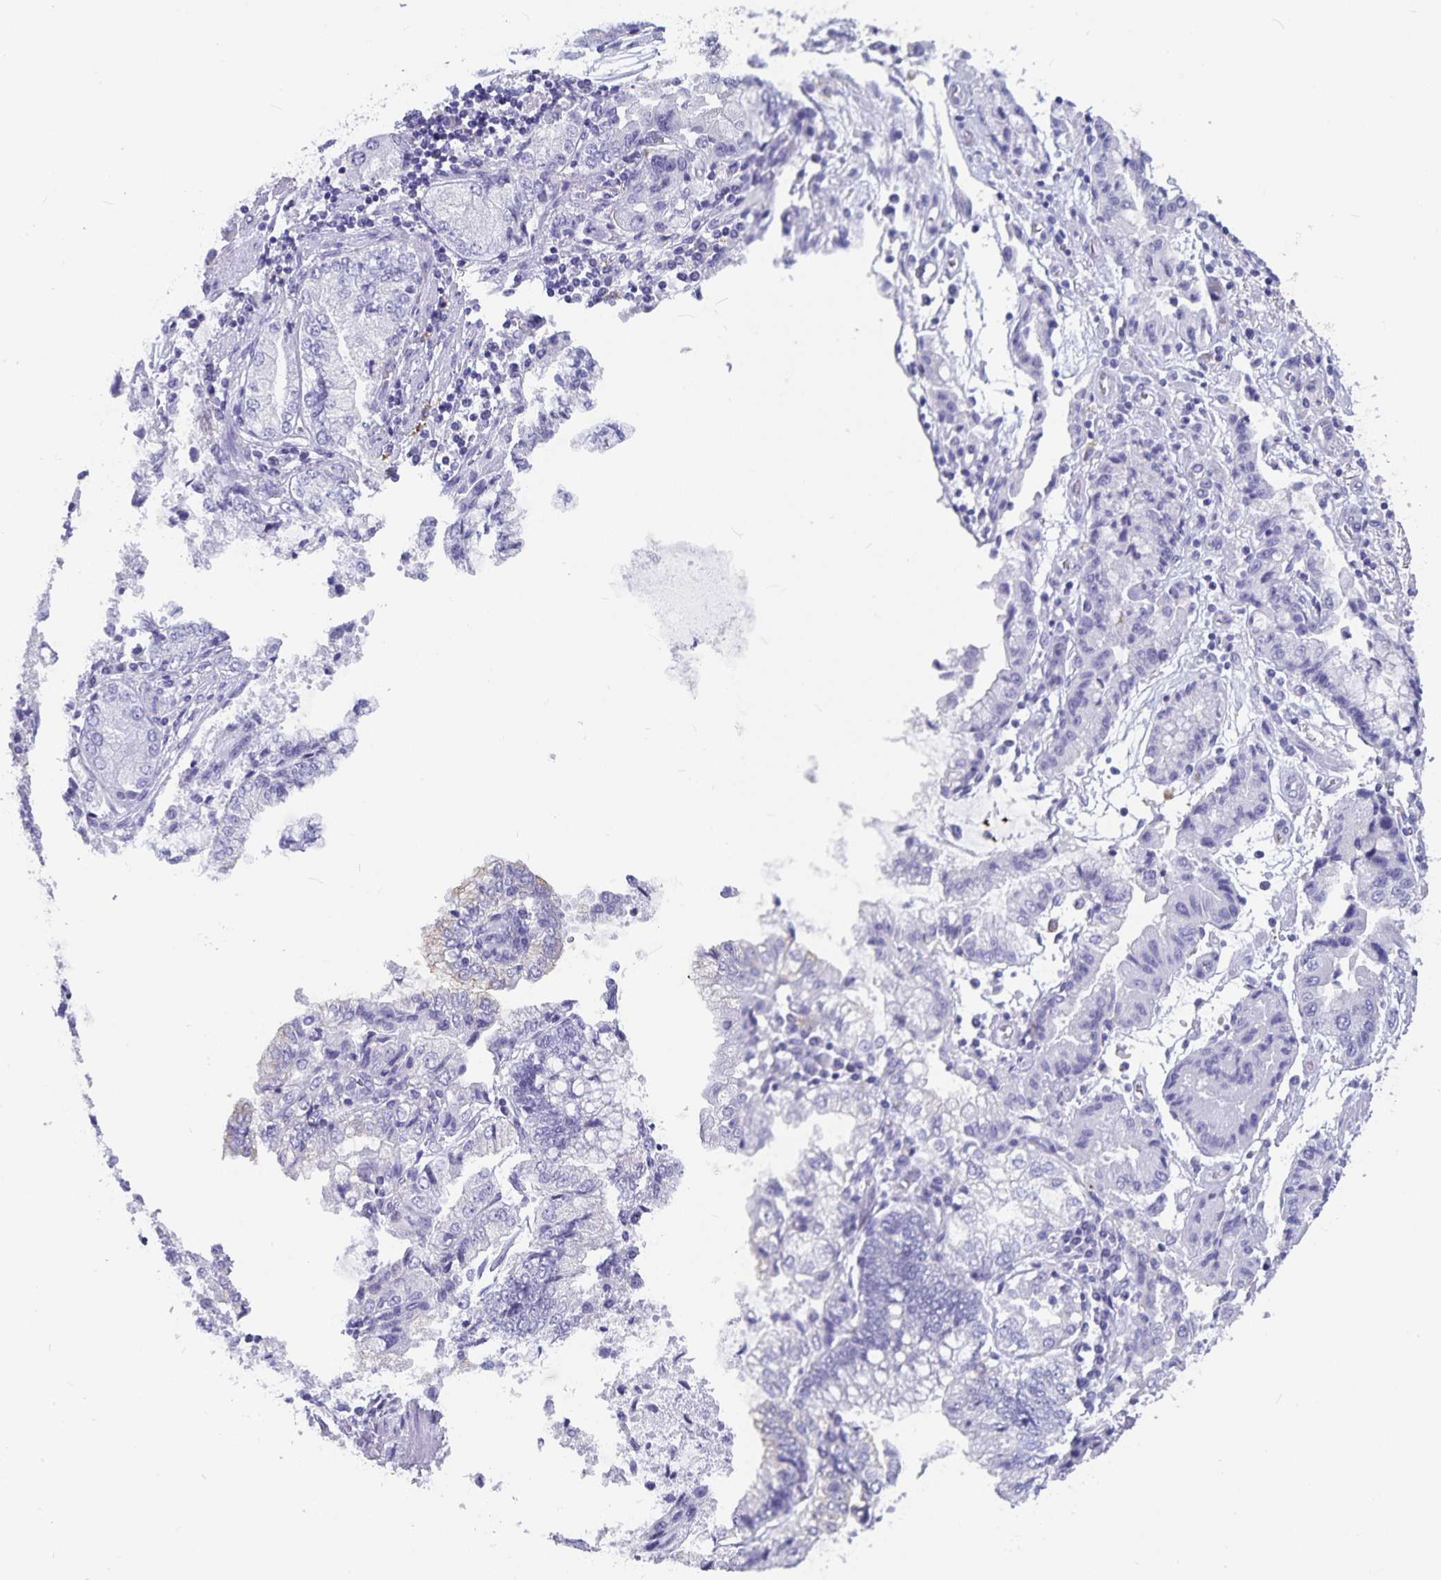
{"staining": {"intensity": "negative", "quantity": "none", "location": "none"}, "tissue": "stomach cancer", "cell_type": "Tumor cells", "image_type": "cancer", "snomed": [{"axis": "morphology", "description": "Adenocarcinoma, NOS"}, {"axis": "topography", "description": "Stomach, upper"}], "caption": "This is an IHC image of stomach cancer (adenocarcinoma). There is no positivity in tumor cells.", "gene": "PLAC1", "patient": {"sex": "female", "age": 74}}